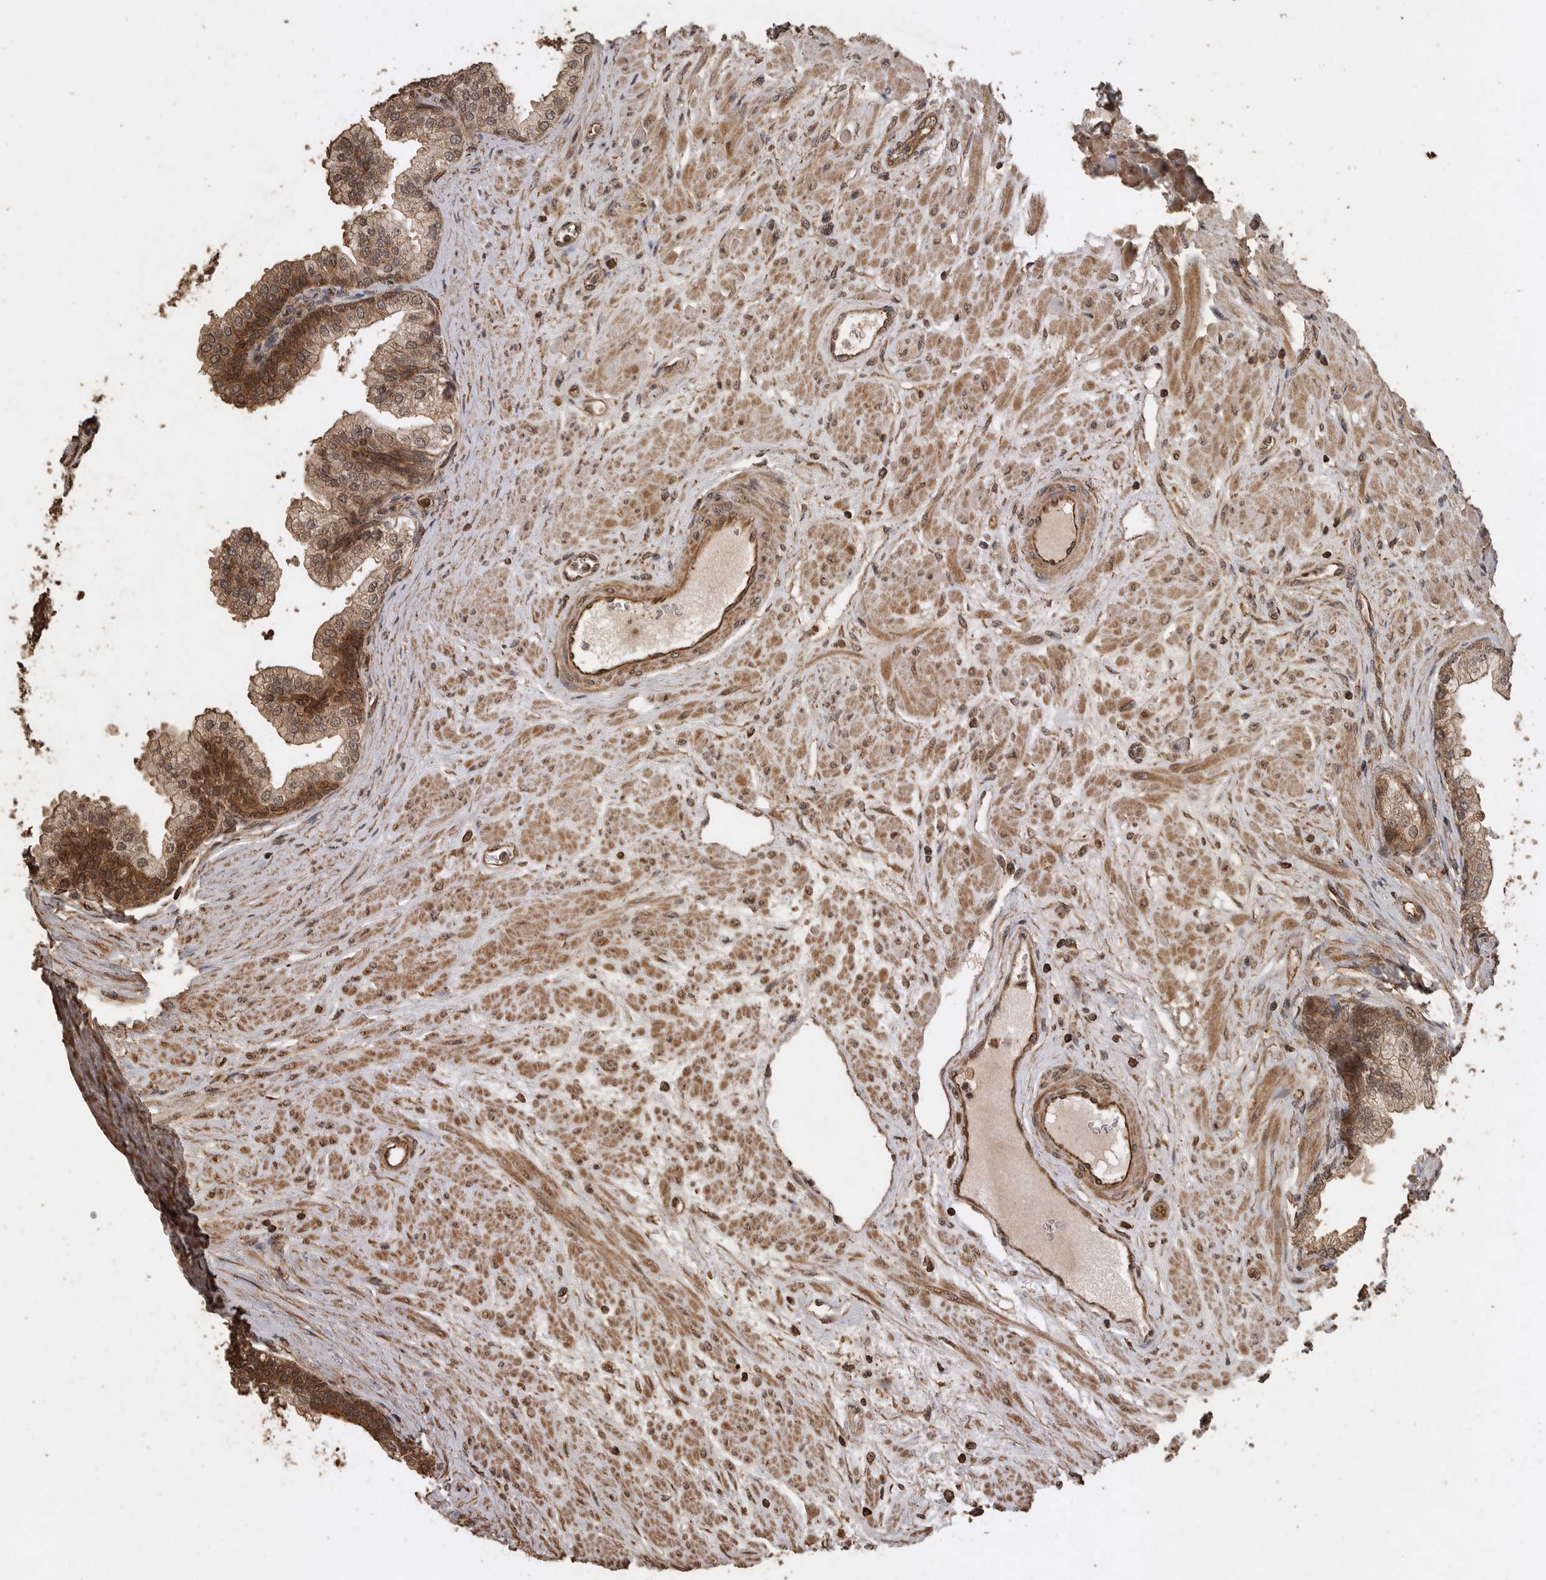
{"staining": {"intensity": "strong", "quantity": ">75%", "location": "cytoplasmic/membranous"}, "tissue": "prostate", "cell_type": "Glandular cells", "image_type": "normal", "snomed": [{"axis": "morphology", "description": "Normal tissue, NOS"}, {"axis": "morphology", "description": "Urothelial carcinoma, Low grade"}, {"axis": "topography", "description": "Urinary bladder"}, {"axis": "topography", "description": "Prostate"}], "caption": "Immunohistochemical staining of unremarkable human prostate exhibits strong cytoplasmic/membranous protein expression in about >75% of glandular cells.", "gene": "PINK1", "patient": {"sex": "male", "age": 60}}